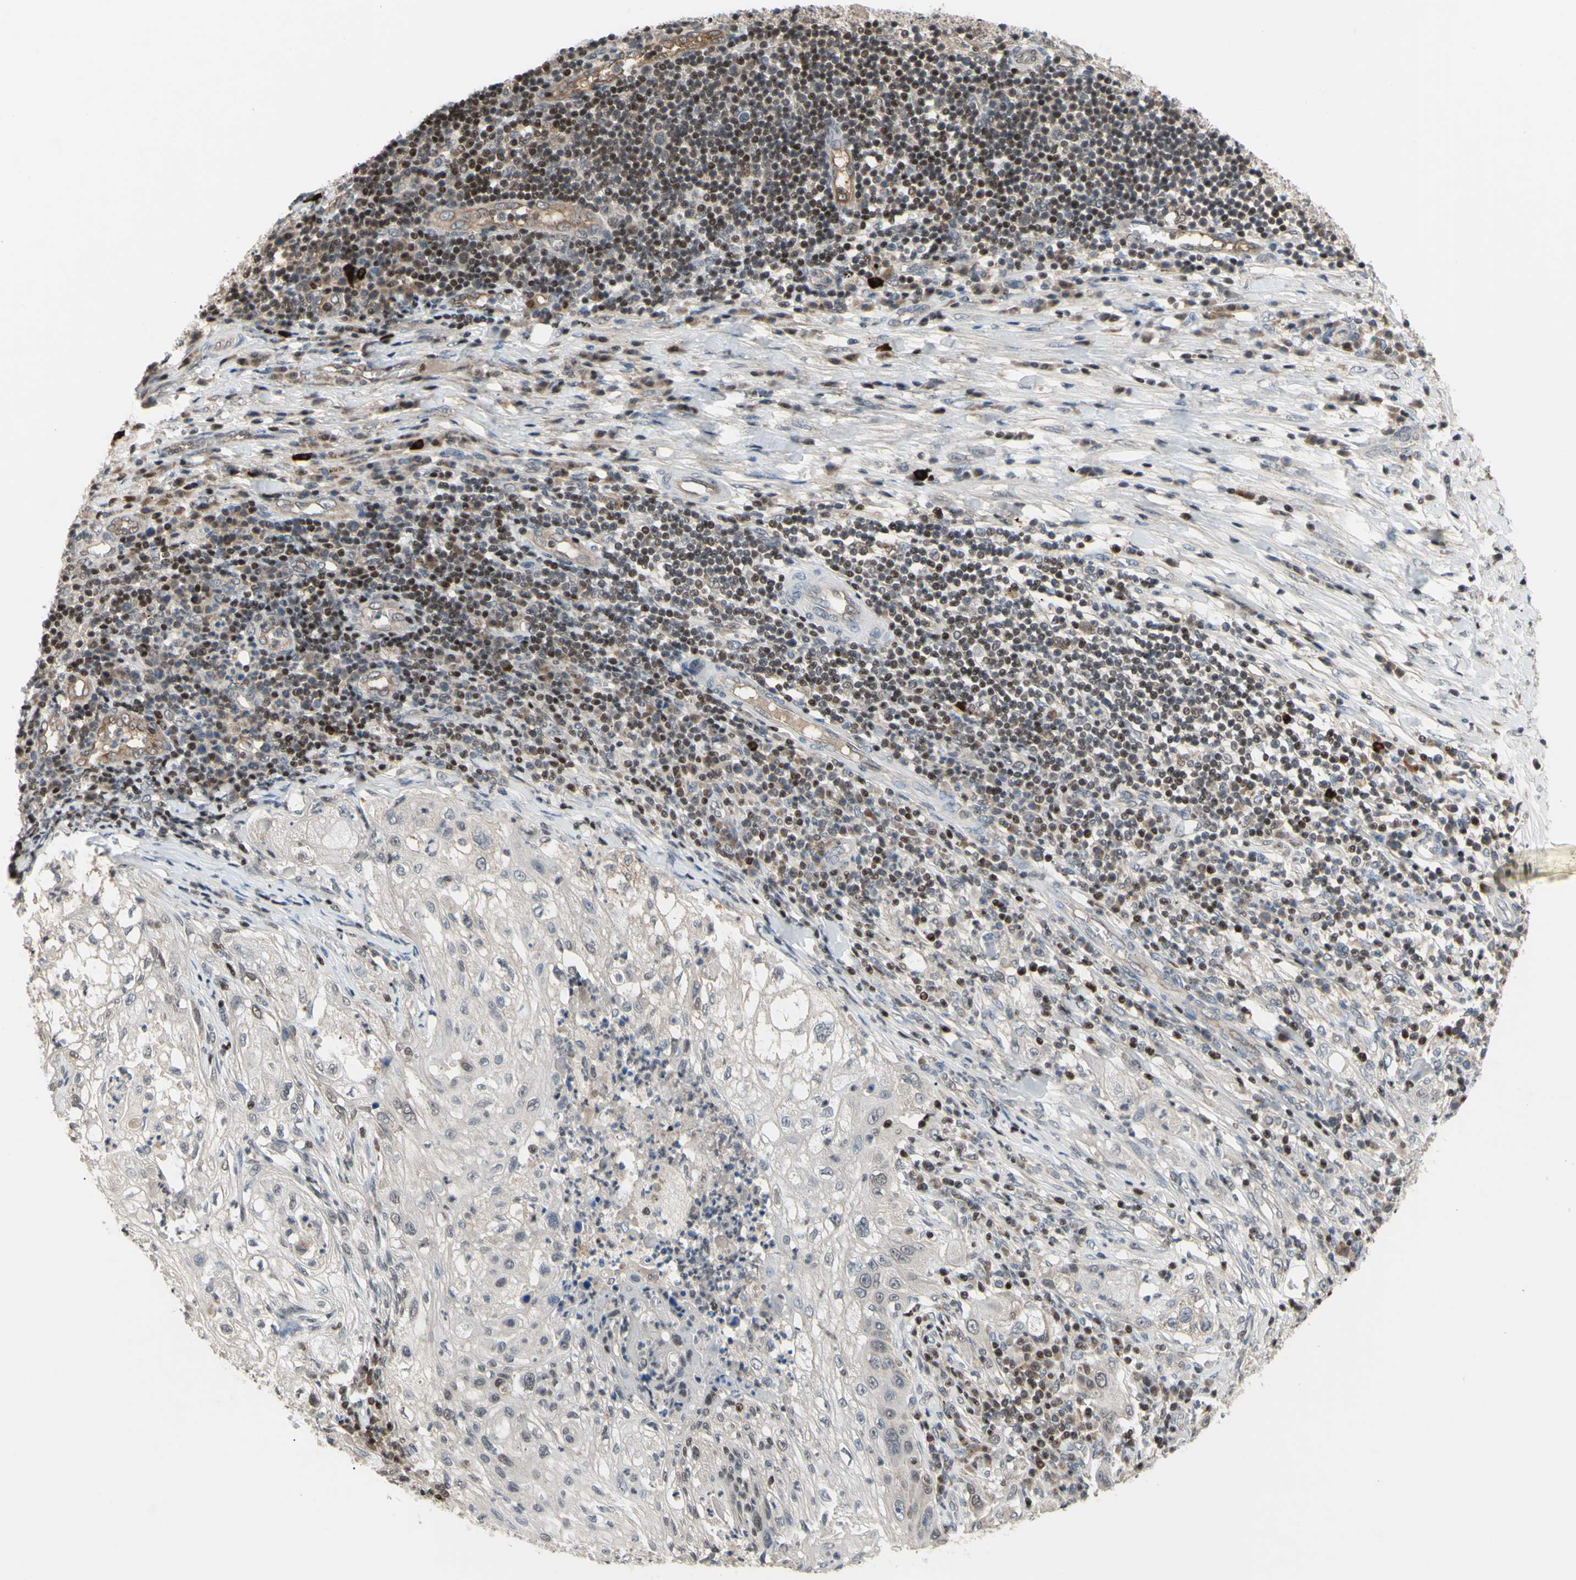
{"staining": {"intensity": "negative", "quantity": "none", "location": "none"}, "tissue": "lung cancer", "cell_type": "Tumor cells", "image_type": "cancer", "snomed": [{"axis": "morphology", "description": "Inflammation, NOS"}, {"axis": "morphology", "description": "Squamous cell carcinoma, NOS"}, {"axis": "topography", "description": "Lymph node"}, {"axis": "topography", "description": "Soft tissue"}, {"axis": "topography", "description": "Lung"}], "caption": "There is no significant positivity in tumor cells of squamous cell carcinoma (lung).", "gene": "SP4", "patient": {"sex": "male", "age": 66}}